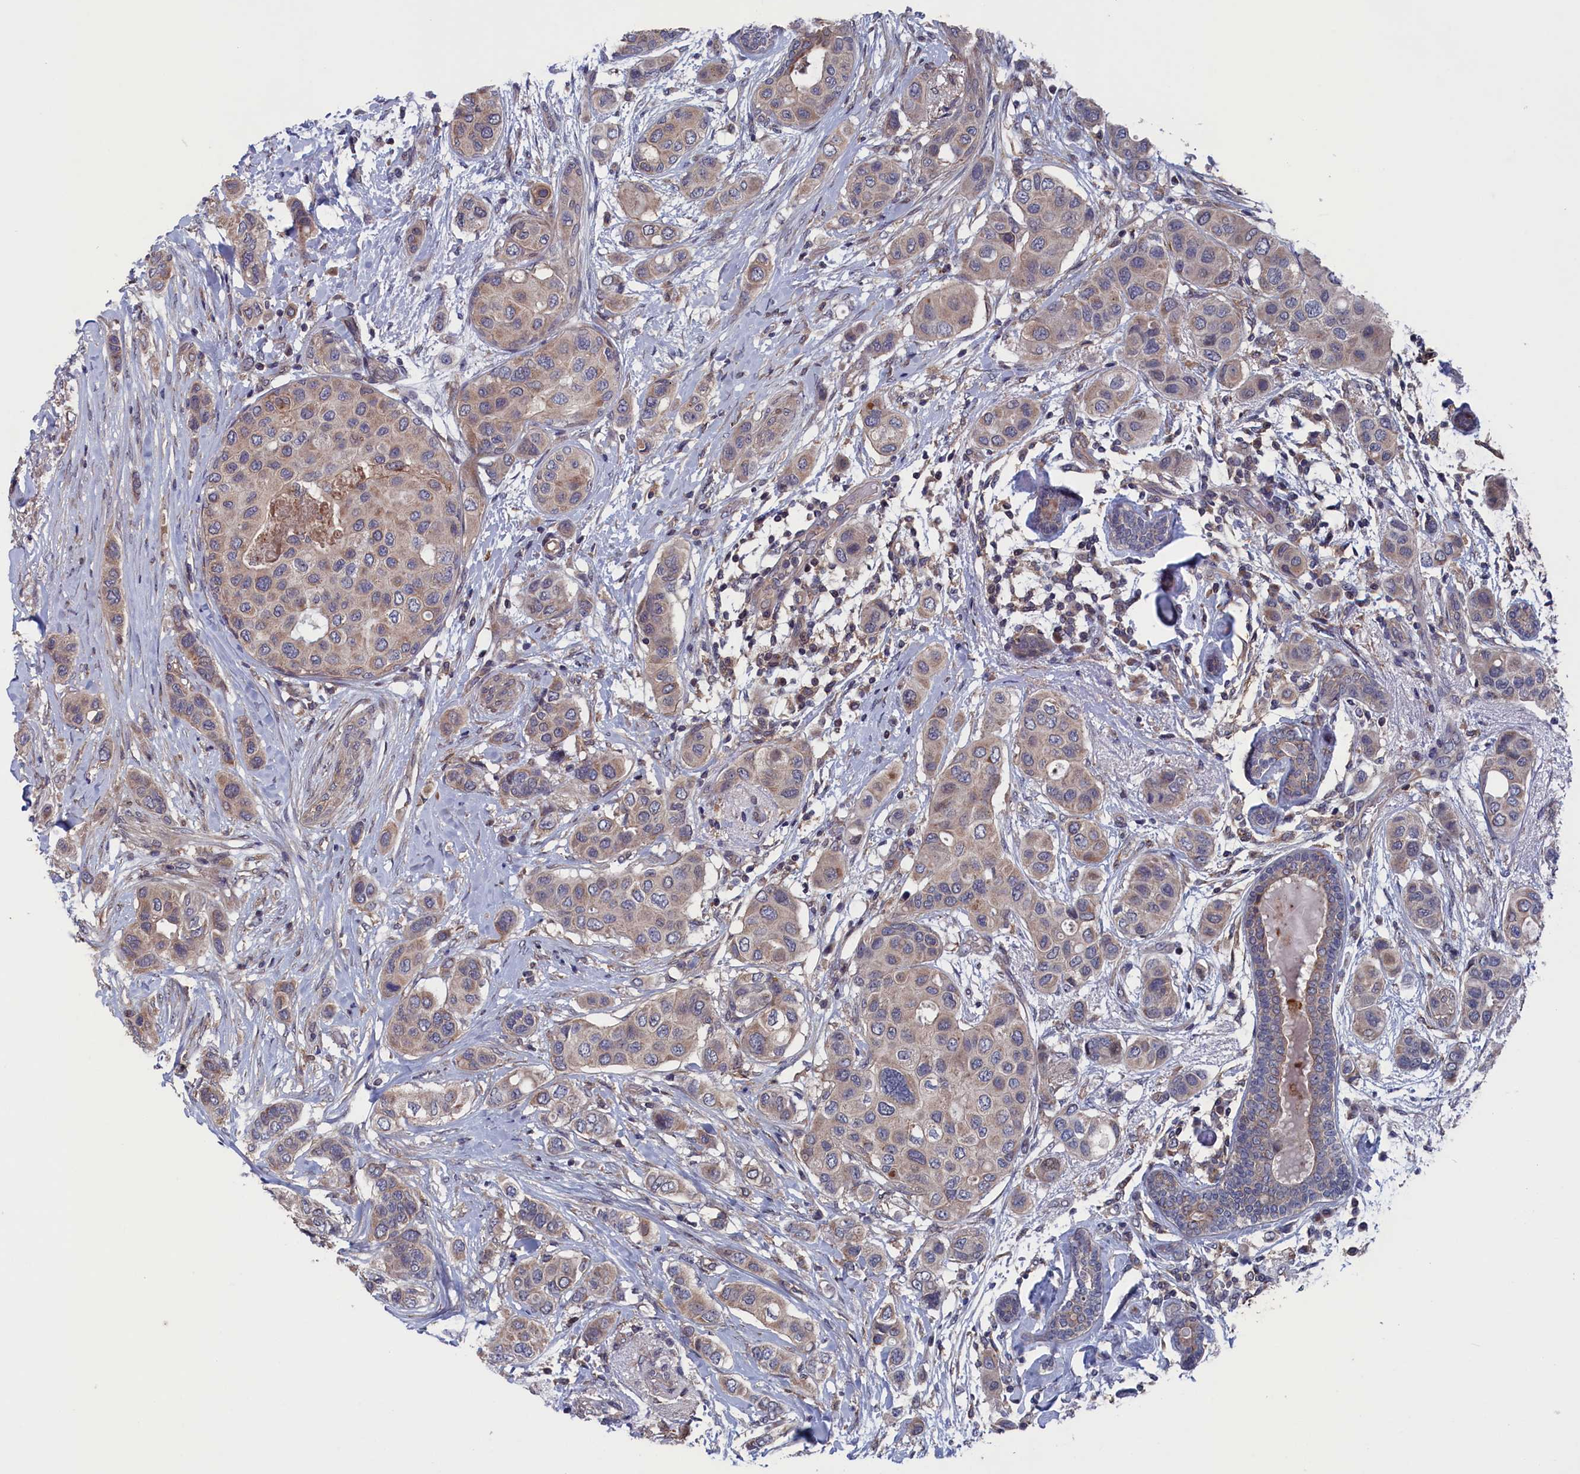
{"staining": {"intensity": "weak", "quantity": ">75%", "location": "cytoplasmic/membranous"}, "tissue": "breast cancer", "cell_type": "Tumor cells", "image_type": "cancer", "snomed": [{"axis": "morphology", "description": "Lobular carcinoma"}, {"axis": "topography", "description": "Breast"}], "caption": "Weak cytoplasmic/membranous protein staining is seen in approximately >75% of tumor cells in breast lobular carcinoma.", "gene": "SPATA13", "patient": {"sex": "female", "age": 51}}